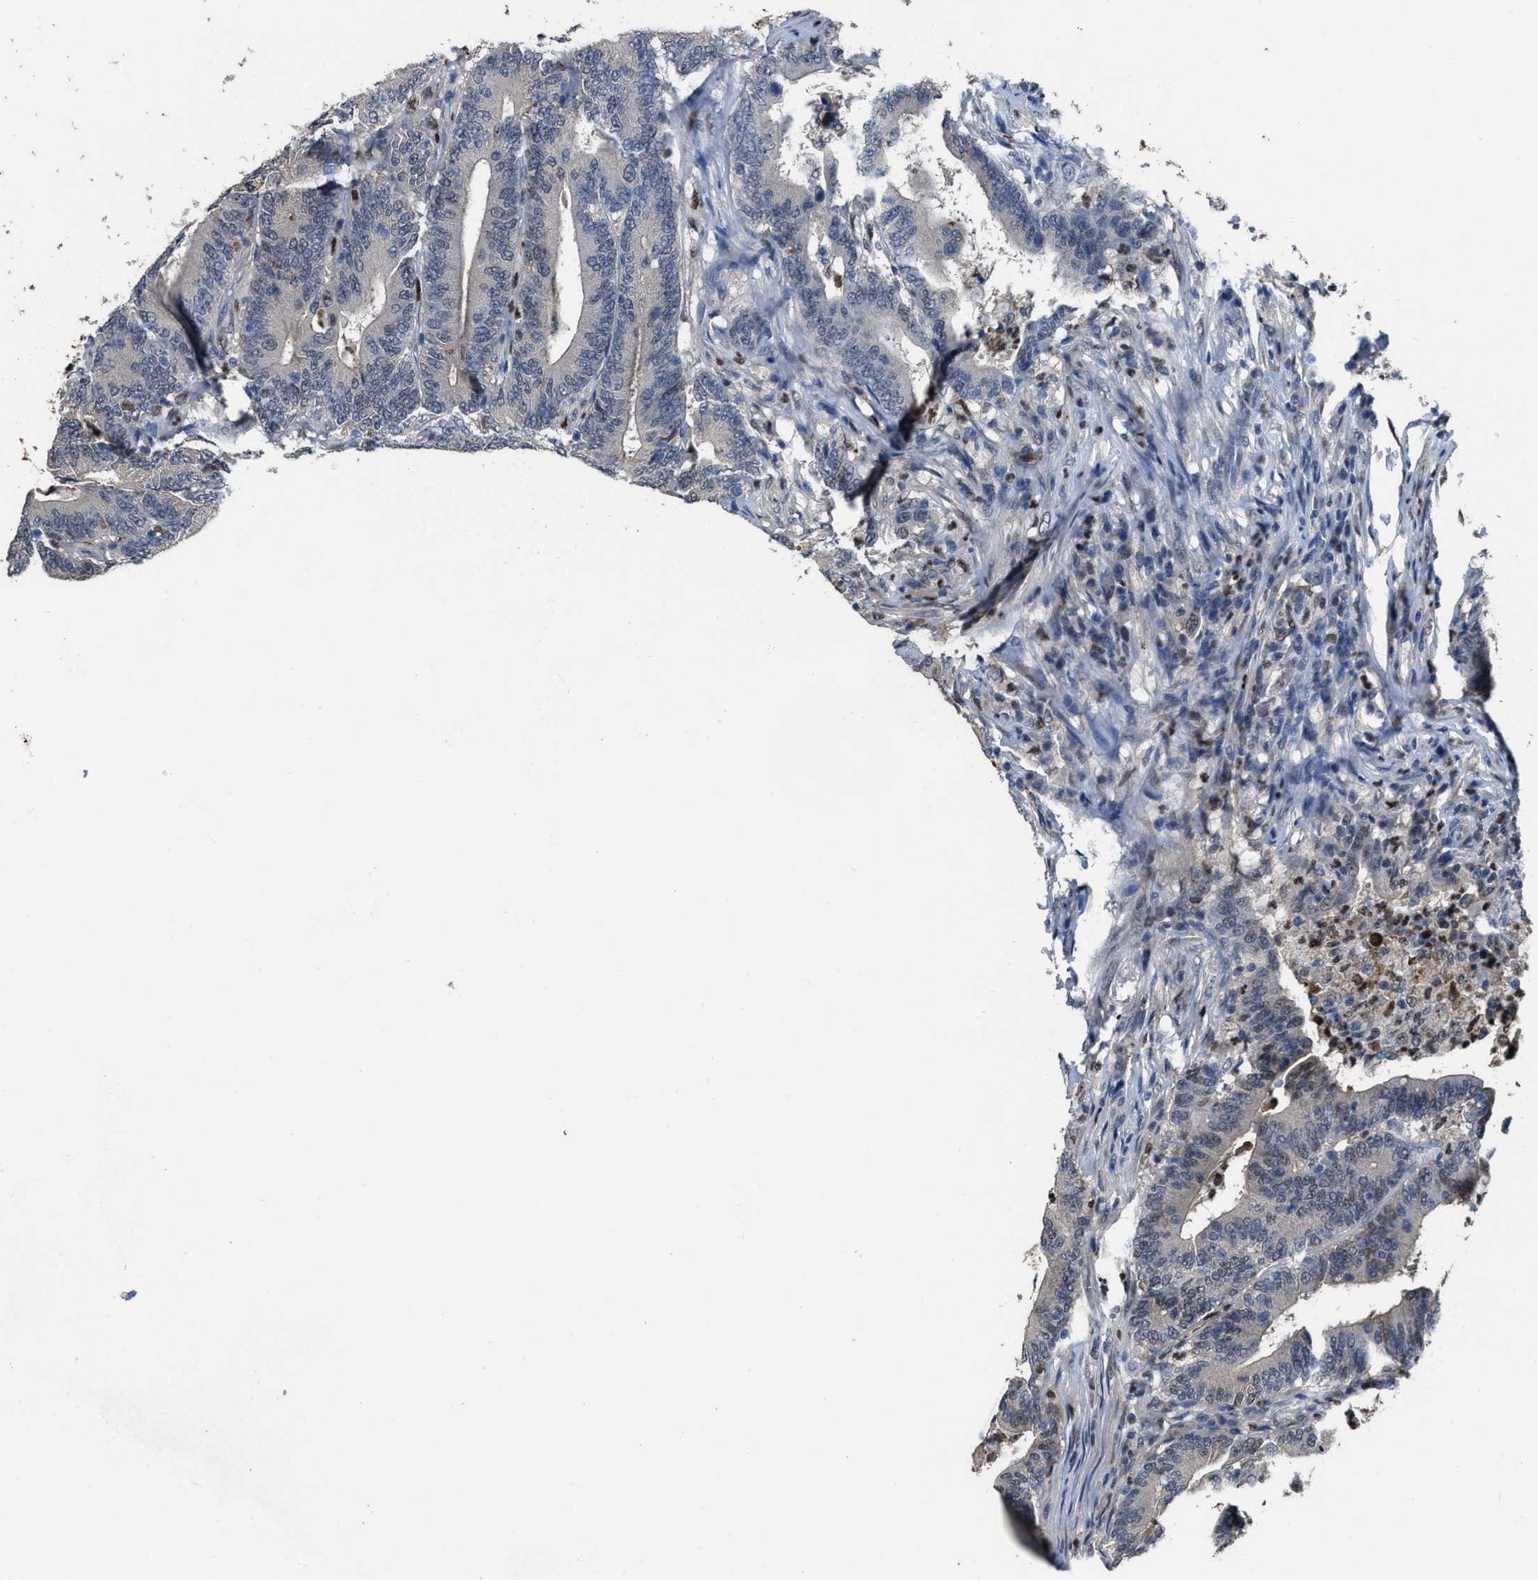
{"staining": {"intensity": "weak", "quantity": "<25%", "location": "nuclear"}, "tissue": "colorectal cancer", "cell_type": "Tumor cells", "image_type": "cancer", "snomed": [{"axis": "morphology", "description": "Adenocarcinoma, NOS"}, {"axis": "topography", "description": "Colon"}], "caption": "Tumor cells are negative for protein expression in human colorectal adenocarcinoma.", "gene": "ZNF20", "patient": {"sex": "female", "age": 66}}